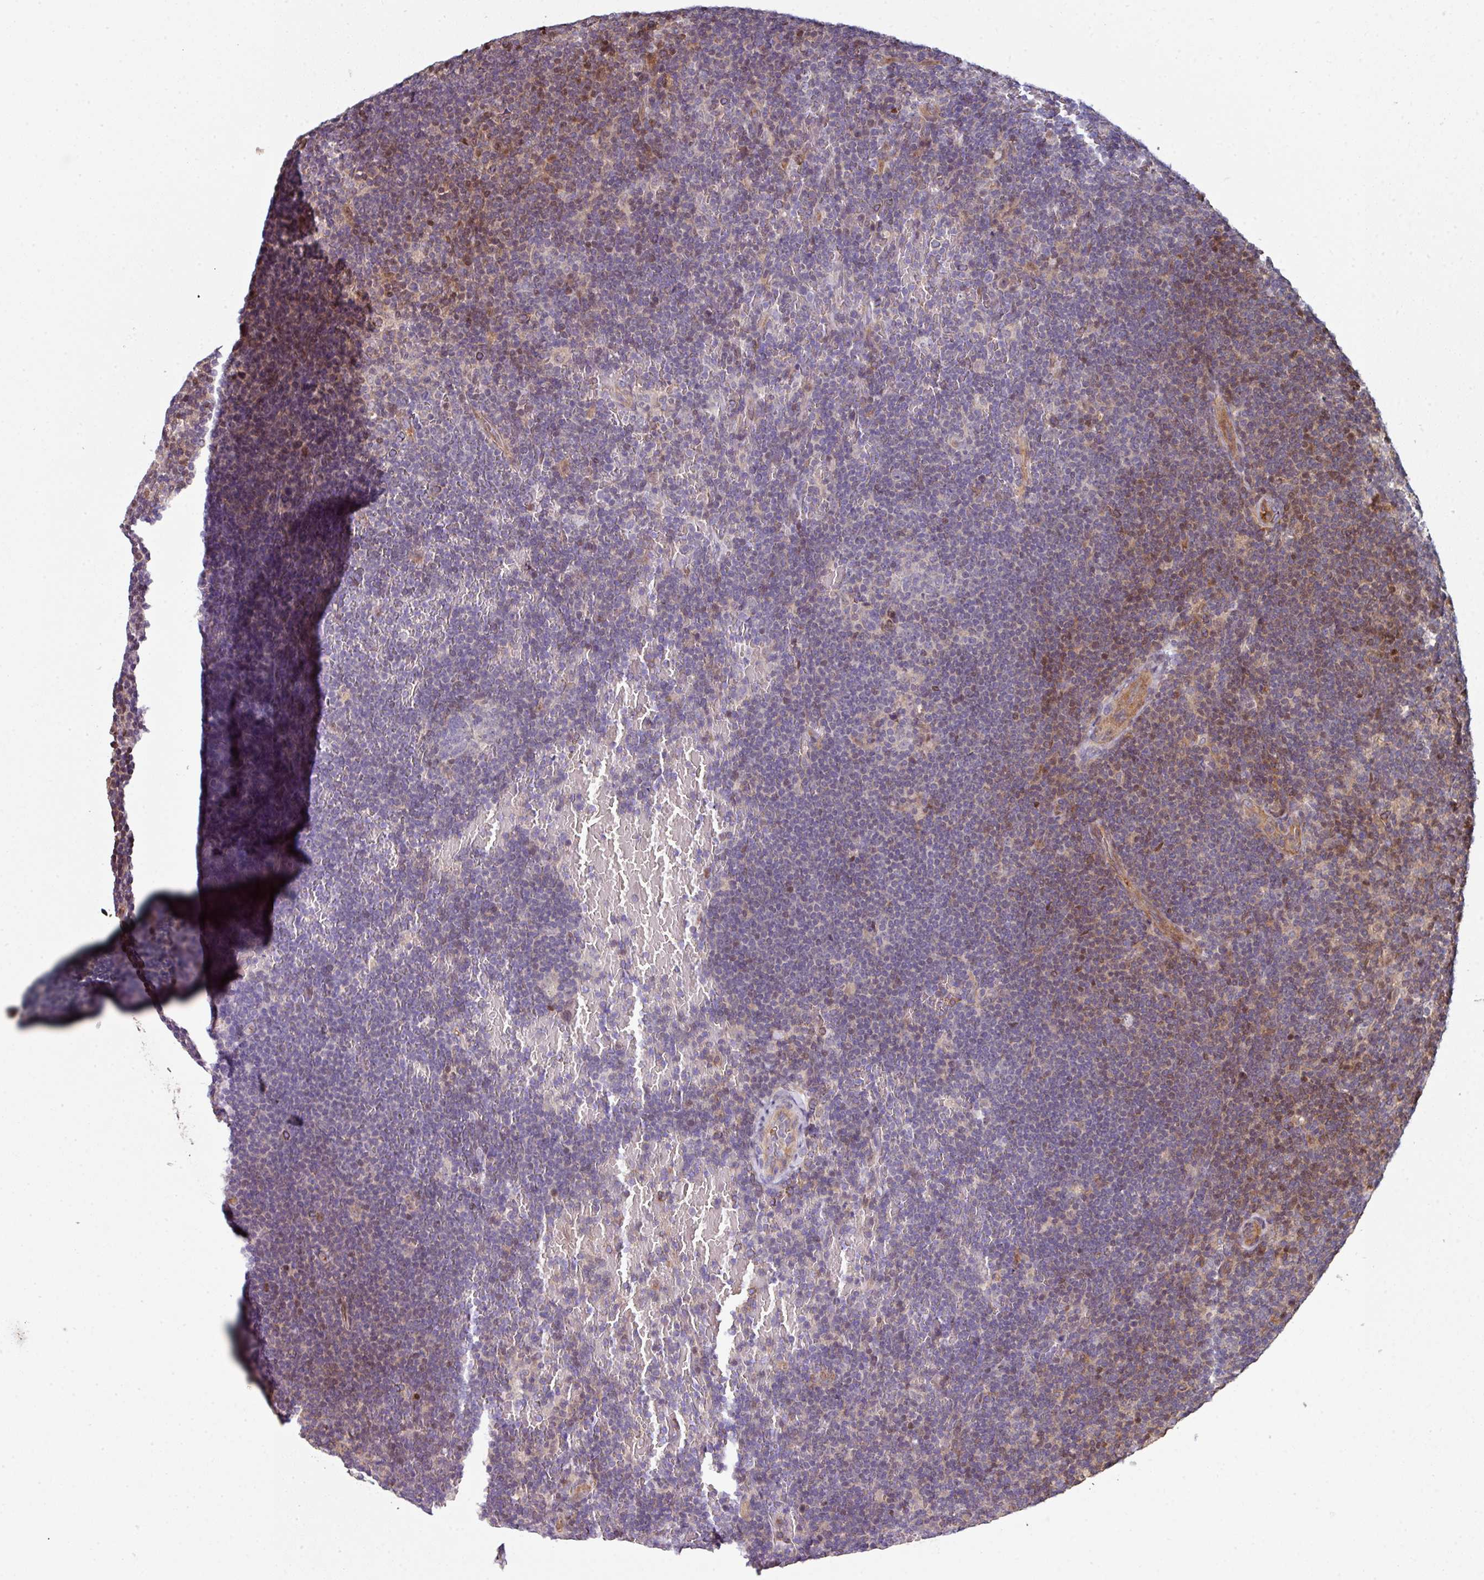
{"staining": {"intensity": "weak", "quantity": "<25%", "location": "cytoplasmic/membranous,nuclear"}, "tissue": "lymphoma", "cell_type": "Tumor cells", "image_type": "cancer", "snomed": [{"axis": "morphology", "description": "Hodgkin's disease, NOS"}, {"axis": "topography", "description": "Lymph node"}], "caption": "IHC photomicrograph of lymphoma stained for a protein (brown), which demonstrates no positivity in tumor cells.", "gene": "ANO9", "patient": {"sex": "female", "age": 57}}